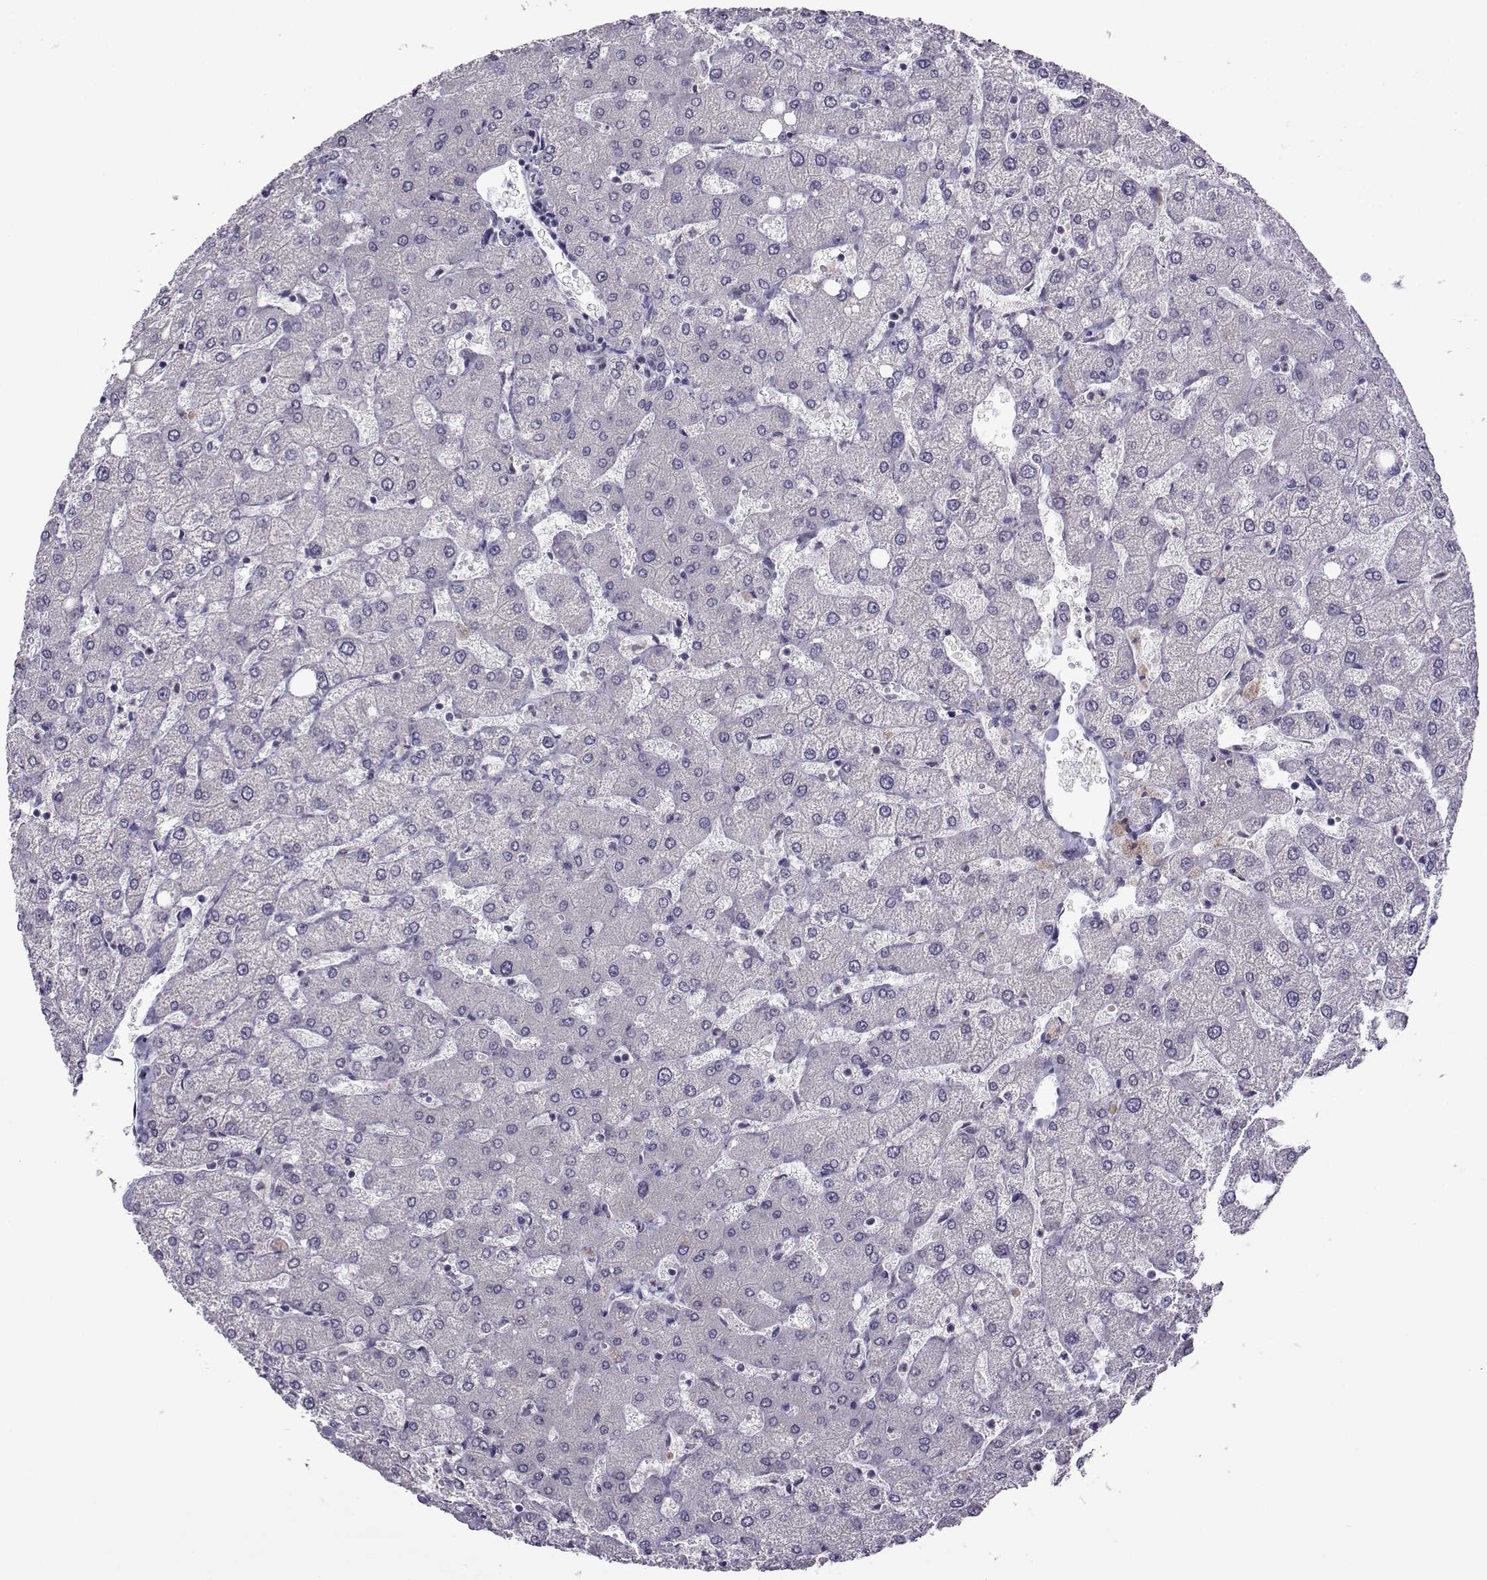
{"staining": {"intensity": "negative", "quantity": "none", "location": "none"}, "tissue": "liver", "cell_type": "Cholangiocytes", "image_type": "normal", "snomed": [{"axis": "morphology", "description": "Normal tissue, NOS"}, {"axis": "topography", "description": "Liver"}], "caption": "High power microscopy photomicrograph of an immunohistochemistry image of unremarkable liver, revealing no significant positivity in cholangiocytes. Brightfield microscopy of immunohistochemistry stained with DAB (3,3'-diaminobenzidine) (brown) and hematoxylin (blue), captured at high magnification.", "gene": "DDX20", "patient": {"sex": "female", "age": 54}}